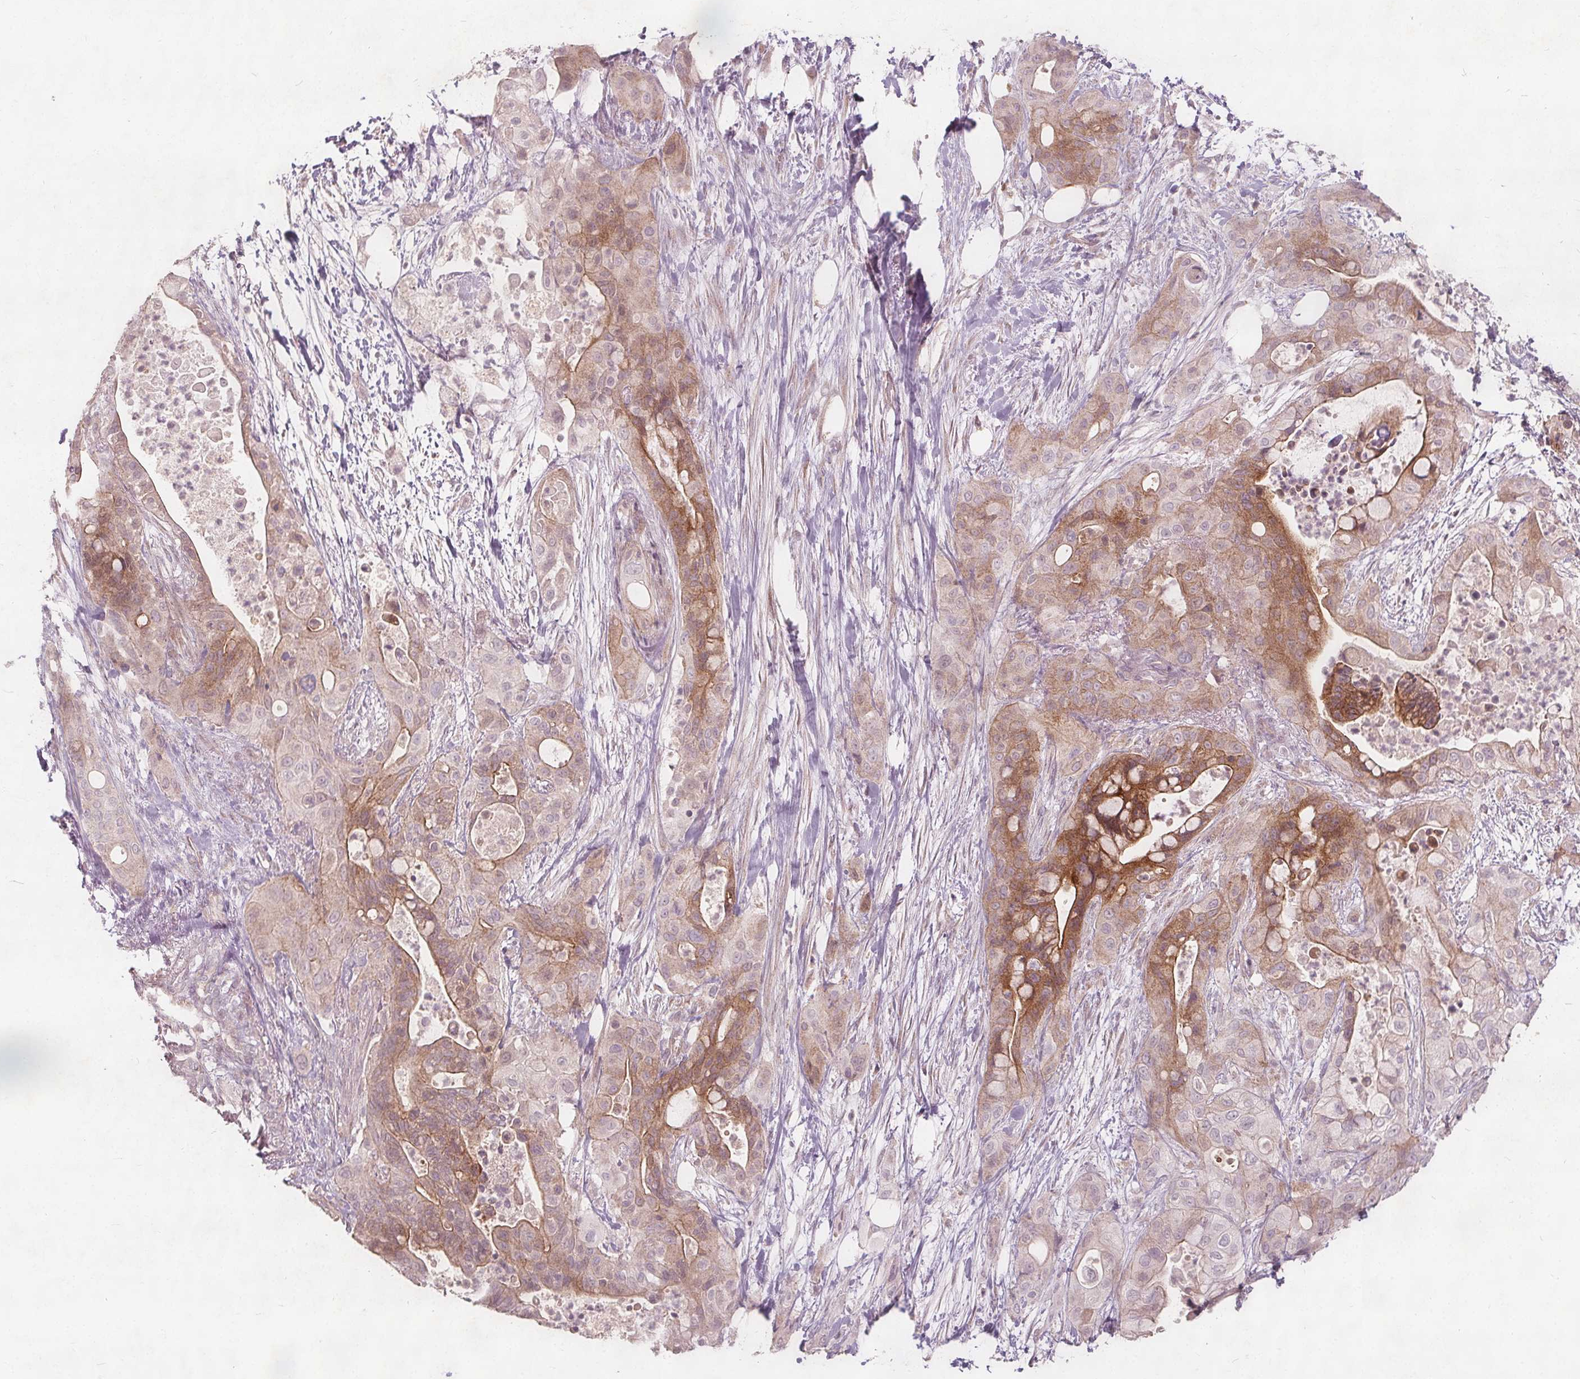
{"staining": {"intensity": "moderate", "quantity": "25%-75%", "location": "cytoplasmic/membranous"}, "tissue": "pancreatic cancer", "cell_type": "Tumor cells", "image_type": "cancer", "snomed": [{"axis": "morphology", "description": "Adenocarcinoma, NOS"}, {"axis": "topography", "description": "Pancreas"}], "caption": "Approximately 25%-75% of tumor cells in pancreatic adenocarcinoma reveal moderate cytoplasmic/membranous protein expression as visualized by brown immunohistochemical staining.", "gene": "PTPRT", "patient": {"sex": "male", "age": 71}}